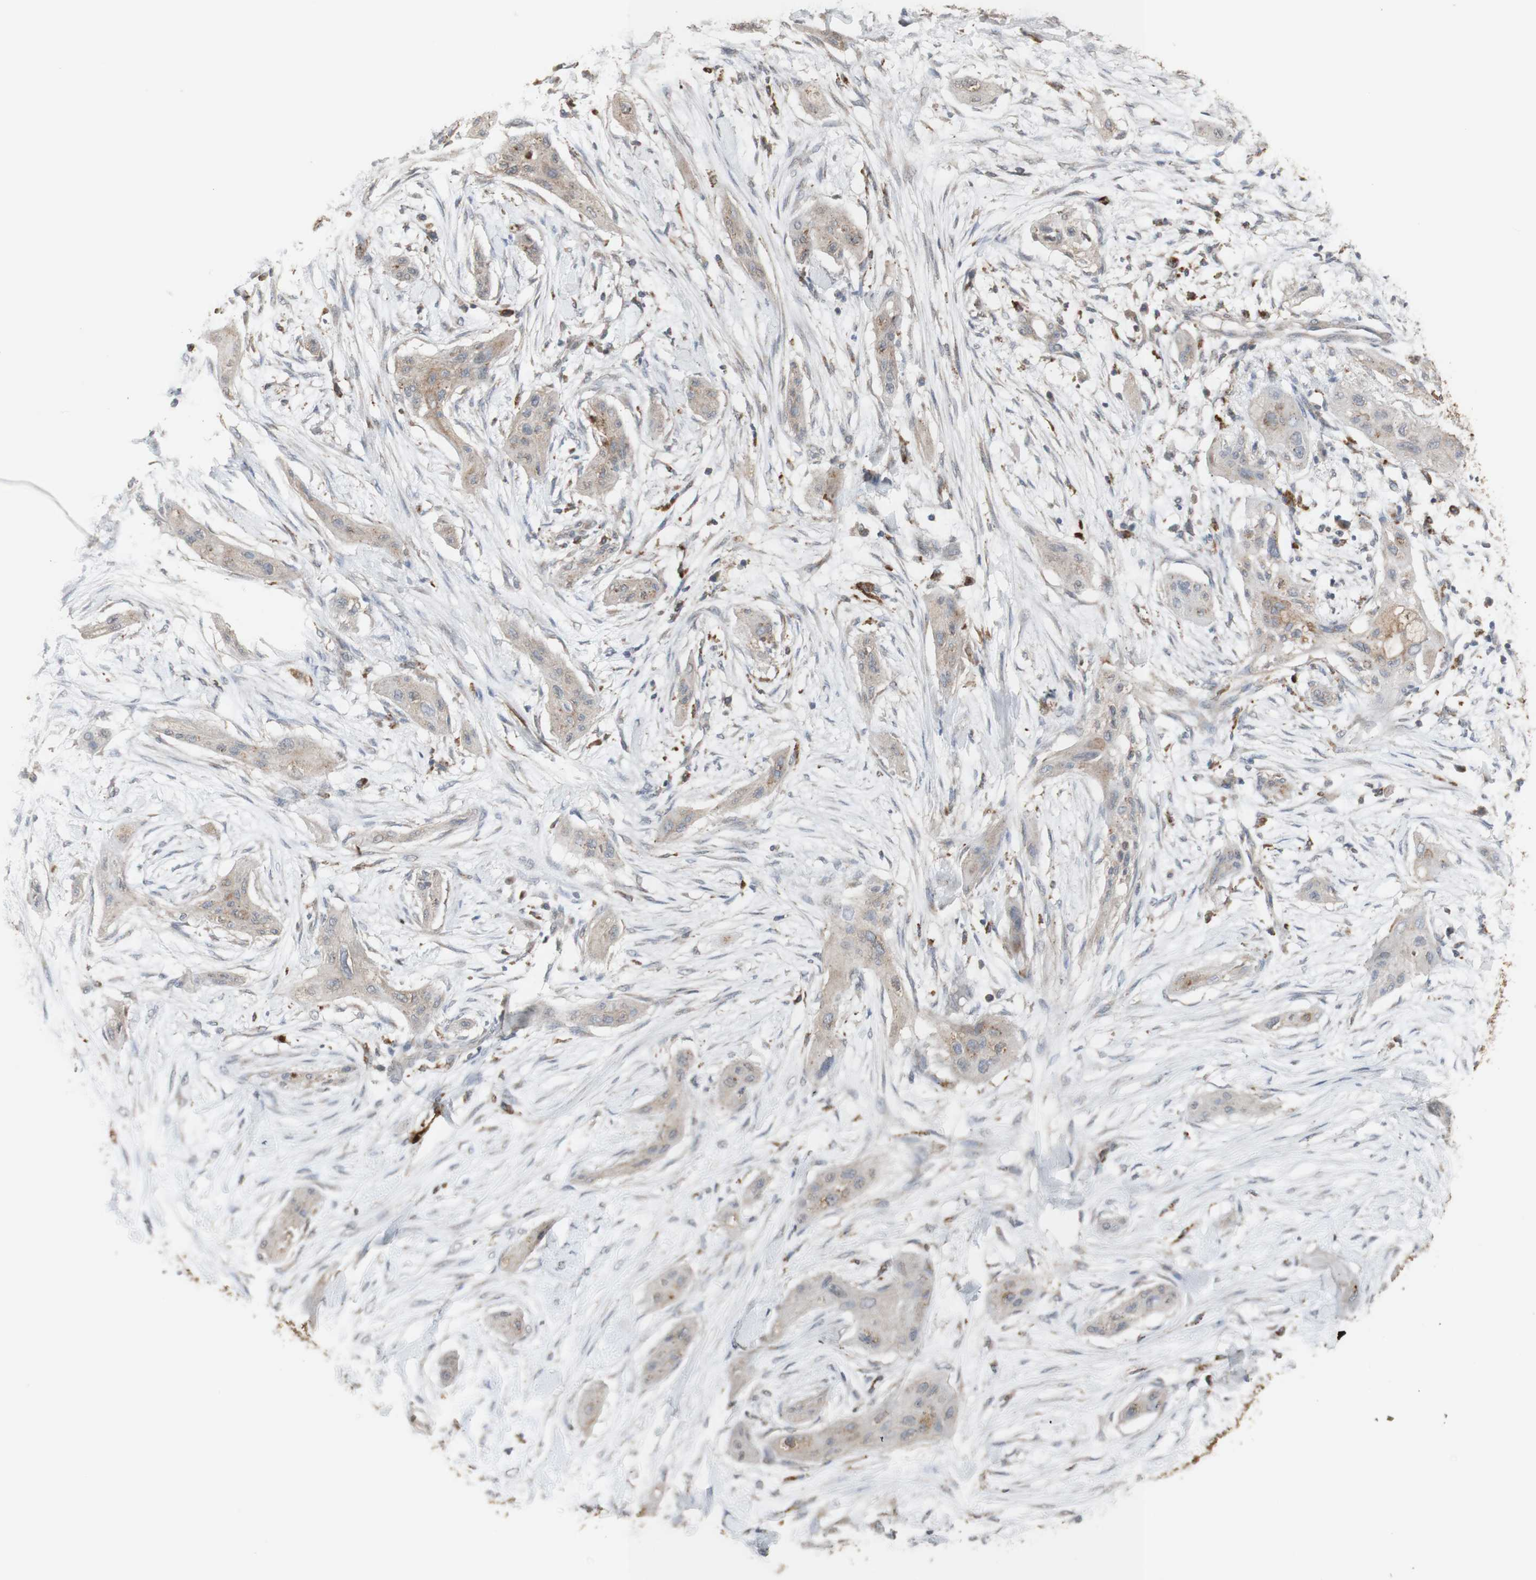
{"staining": {"intensity": "weak", "quantity": ">75%", "location": "cytoplasmic/membranous"}, "tissue": "lung cancer", "cell_type": "Tumor cells", "image_type": "cancer", "snomed": [{"axis": "morphology", "description": "Squamous cell carcinoma, NOS"}, {"axis": "topography", "description": "Lung"}], "caption": "Lung cancer stained with immunohistochemistry (IHC) demonstrates weak cytoplasmic/membranous positivity in about >75% of tumor cells.", "gene": "ATP6V1E1", "patient": {"sex": "female", "age": 47}}